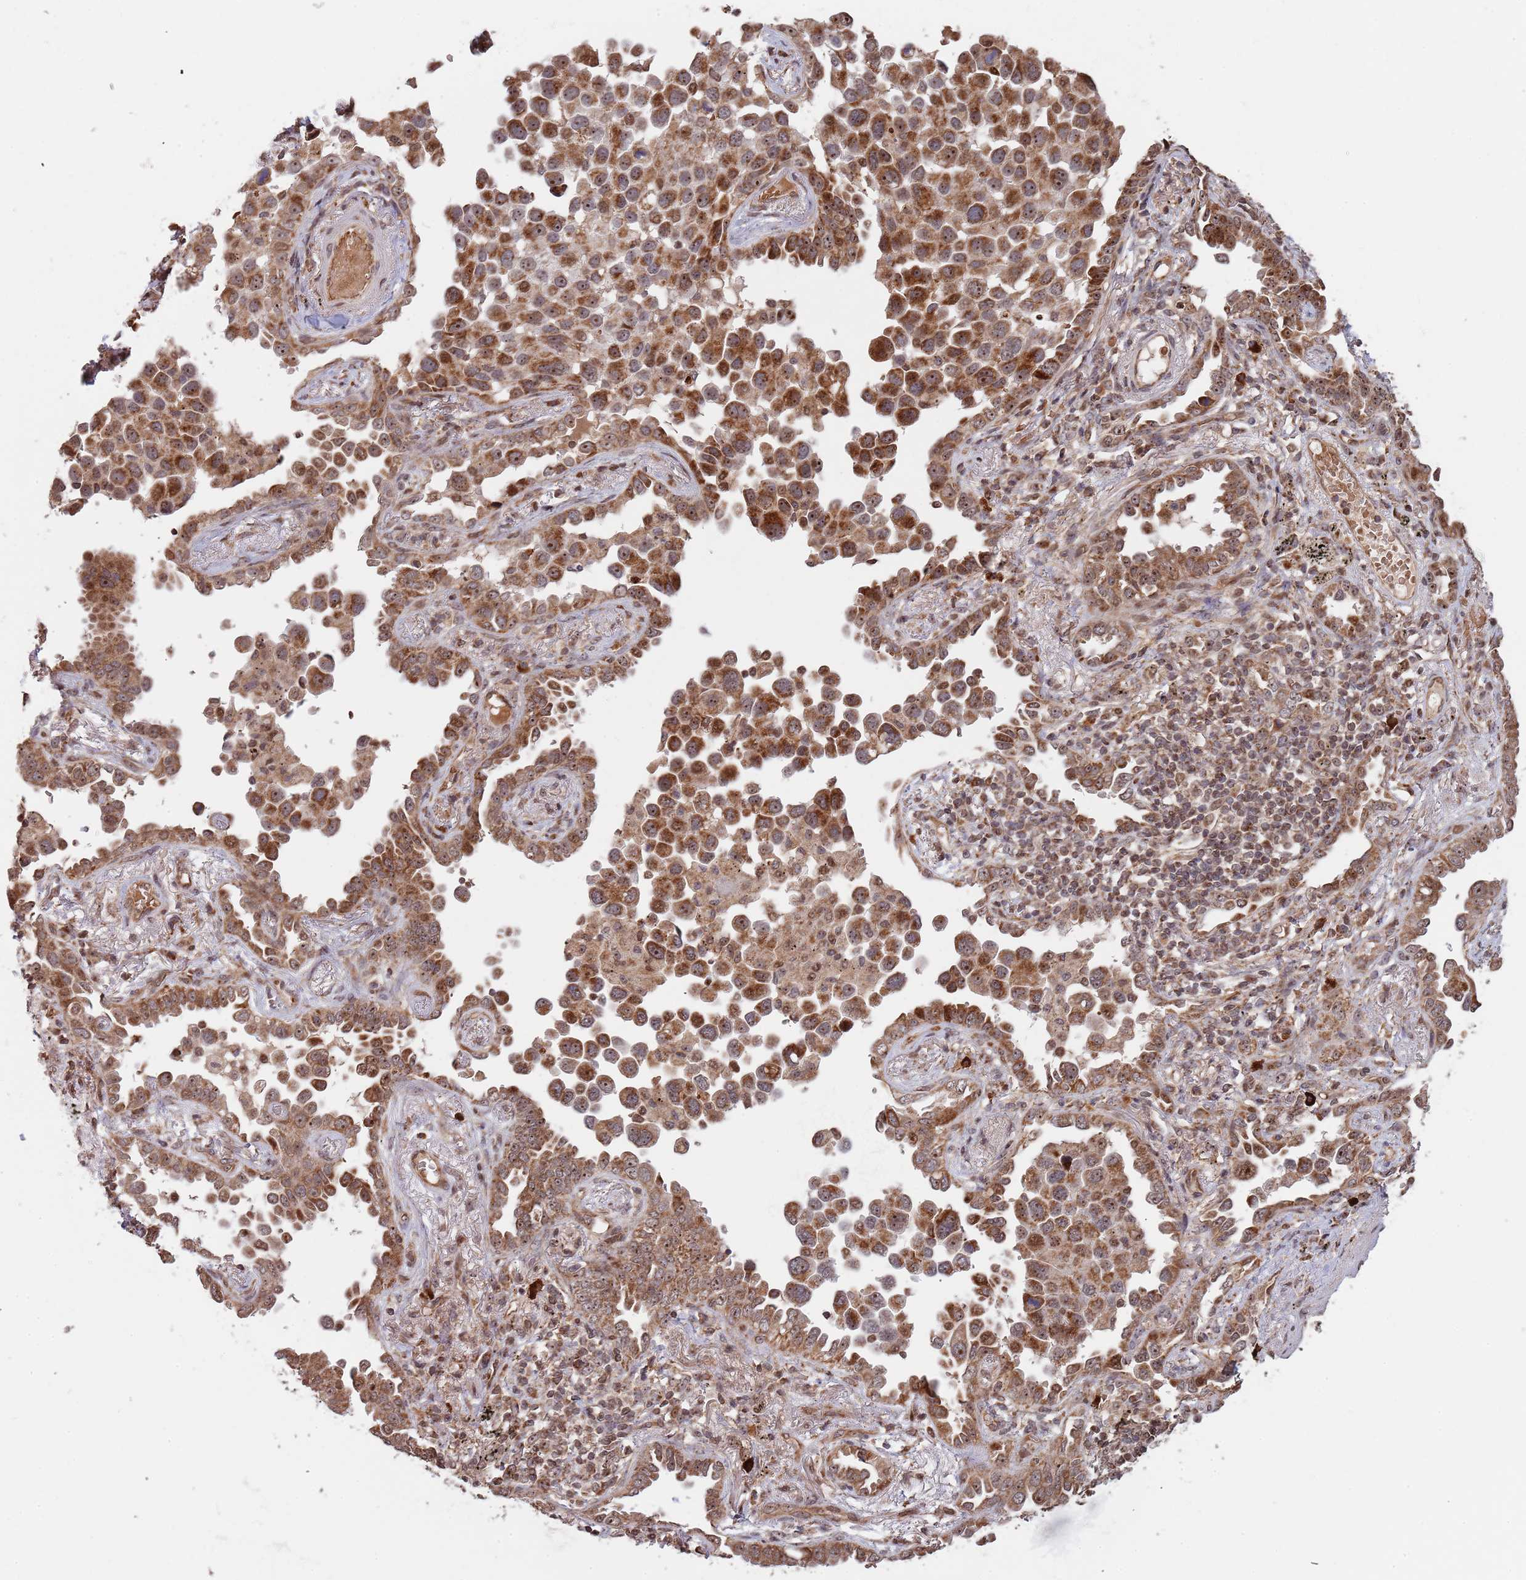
{"staining": {"intensity": "moderate", "quantity": ">75%", "location": "cytoplasmic/membranous,nuclear"}, "tissue": "lung cancer", "cell_type": "Tumor cells", "image_type": "cancer", "snomed": [{"axis": "morphology", "description": "Adenocarcinoma, NOS"}, {"axis": "topography", "description": "Lung"}], "caption": "A brown stain labels moderate cytoplasmic/membranous and nuclear staining of a protein in human adenocarcinoma (lung) tumor cells.", "gene": "DCHS1", "patient": {"sex": "male", "age": 67}}